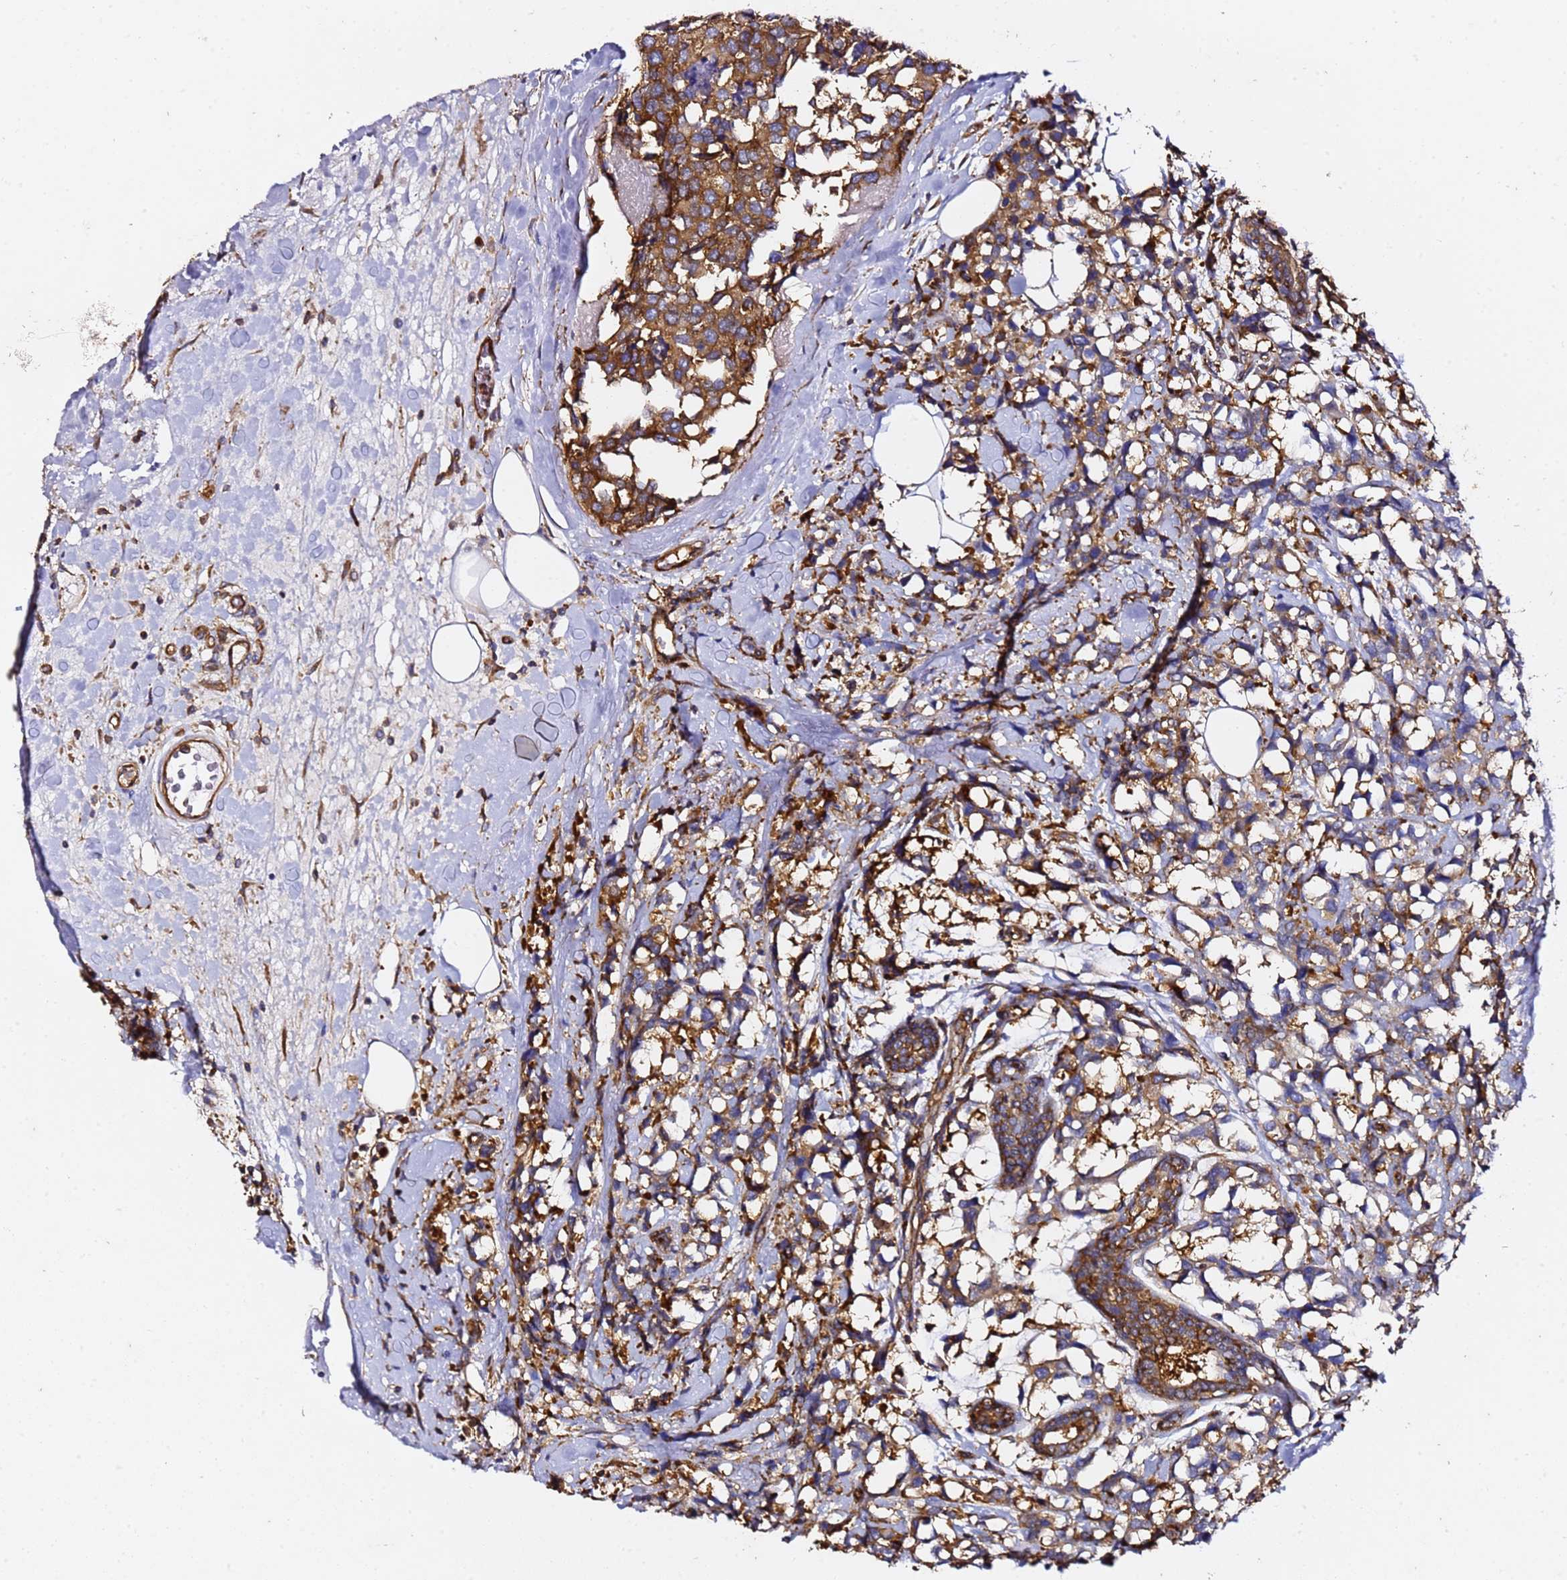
{"staining": {"intensity": "strong", "quantity": ">75%", "location": "cytoplasmic/membranous"}, "tissue": "breast cancer", "cell_type": "Tumor cells", "image_type": "cancer", "snomed": [{"axis": "morphology", "description": "Lobular carcinoma"}, {"axis": "topography", "description": "Breast"}], "caption": "There is high levels of strong cytoplasmic/membranous positivity in tumor cells of breast lobular carcinoma, as demonstrated by immunohistochemical staining (brown color).", "gene": "TPST1", "patient": {"sex": "female", "age": 59}}